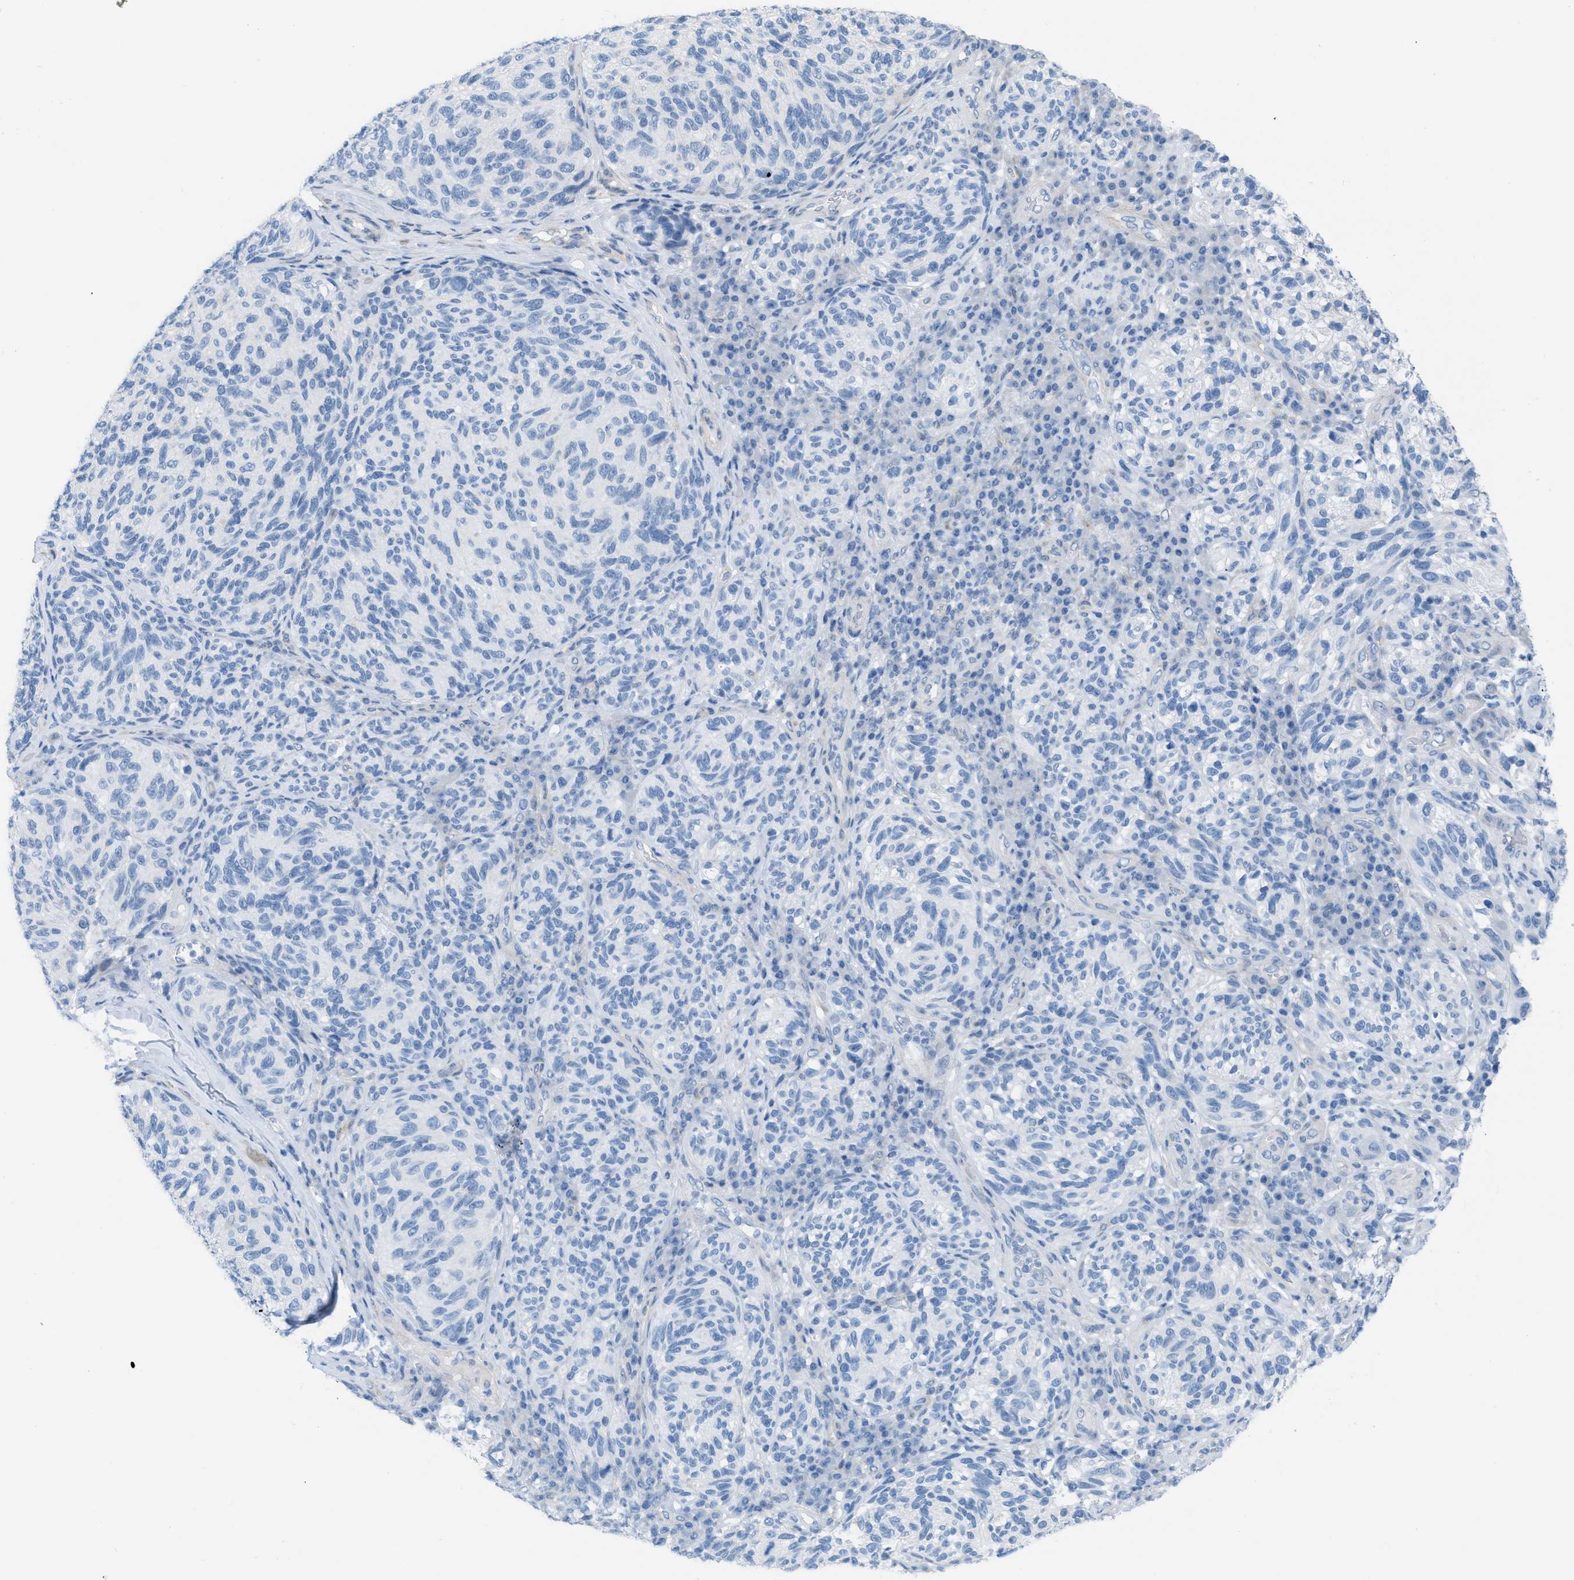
{"staining": {"intensity": "negative", "quantity": "none", "location": "none"}, "tissue": "melanoma", "cell_type": "Tumor cells", "image_type": "cancer", "snomed": [{"axis": "morphology", "description": "Malignant melanoma, NOS"}, {"axis": "topography", "description": "Skin"}], "caption": "Photomicrograph shows no protein staining in tumor cells of melanoma tissue.", "gene": "ASGR1", "patient": {"sex": "female", "age": 73}}